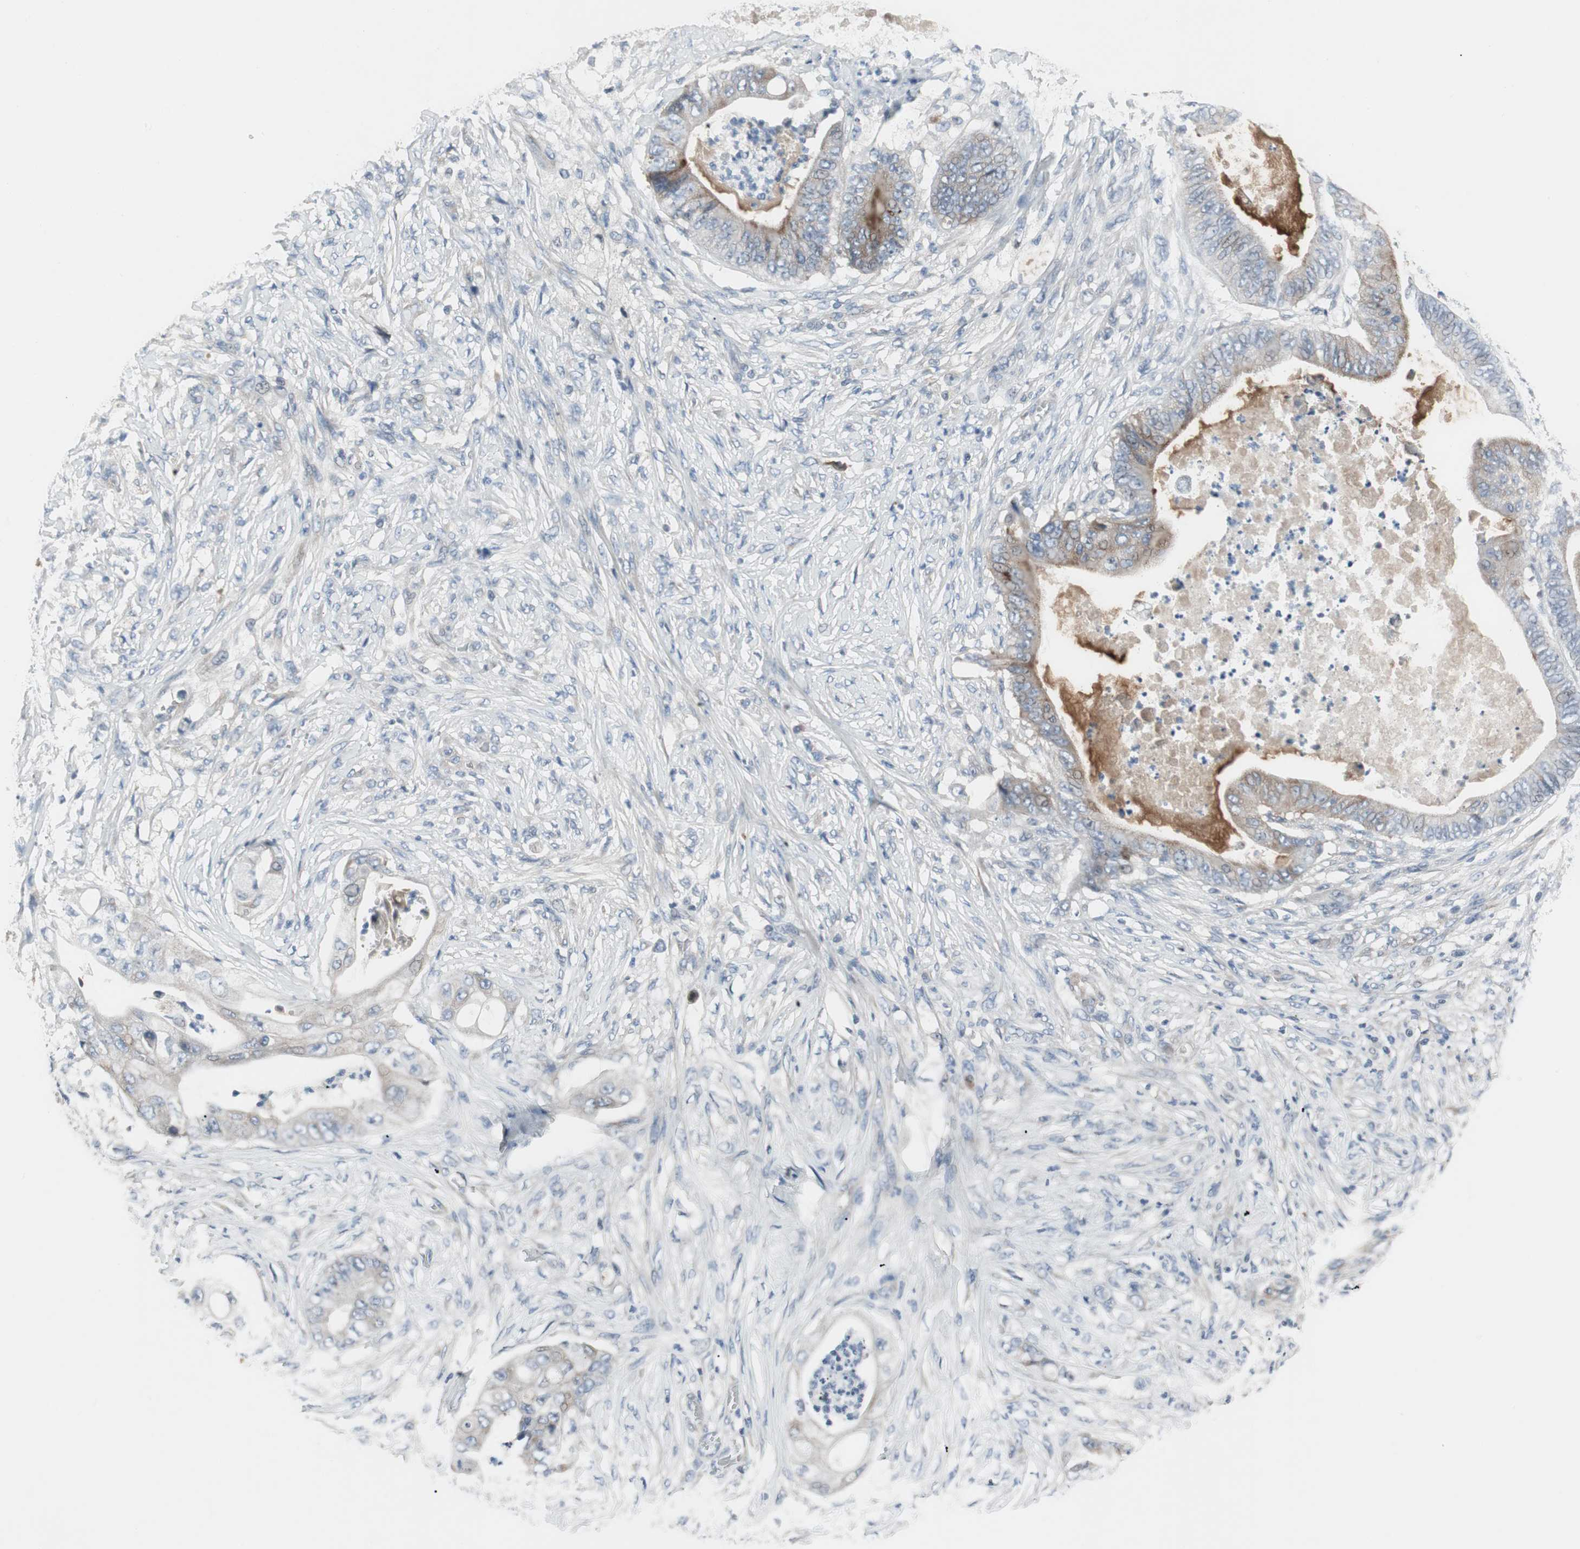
{"staining": {"intensity": "negative", "quantity": "none", "location": "none"}, "tissue": "stomach cancer", "cell_type": "Tumor cells", "image_type": "cancer", "snomed": [{"axis": "morphology", "description": "Adenocarcinoma, NOS"}, {"axis": "topography", "description": "Stomach"}], "caption": "Immunohistochemistry histopathology image of neoplastic tissue: human stomach cancer stained with DAB (3,3'-diaminobenzidine) demonstrates no significant protein staining in tumor cells. Nuclei are stained in blue.", "gene": "PIGR", "patient": {"sex": "female", "age": 73}}